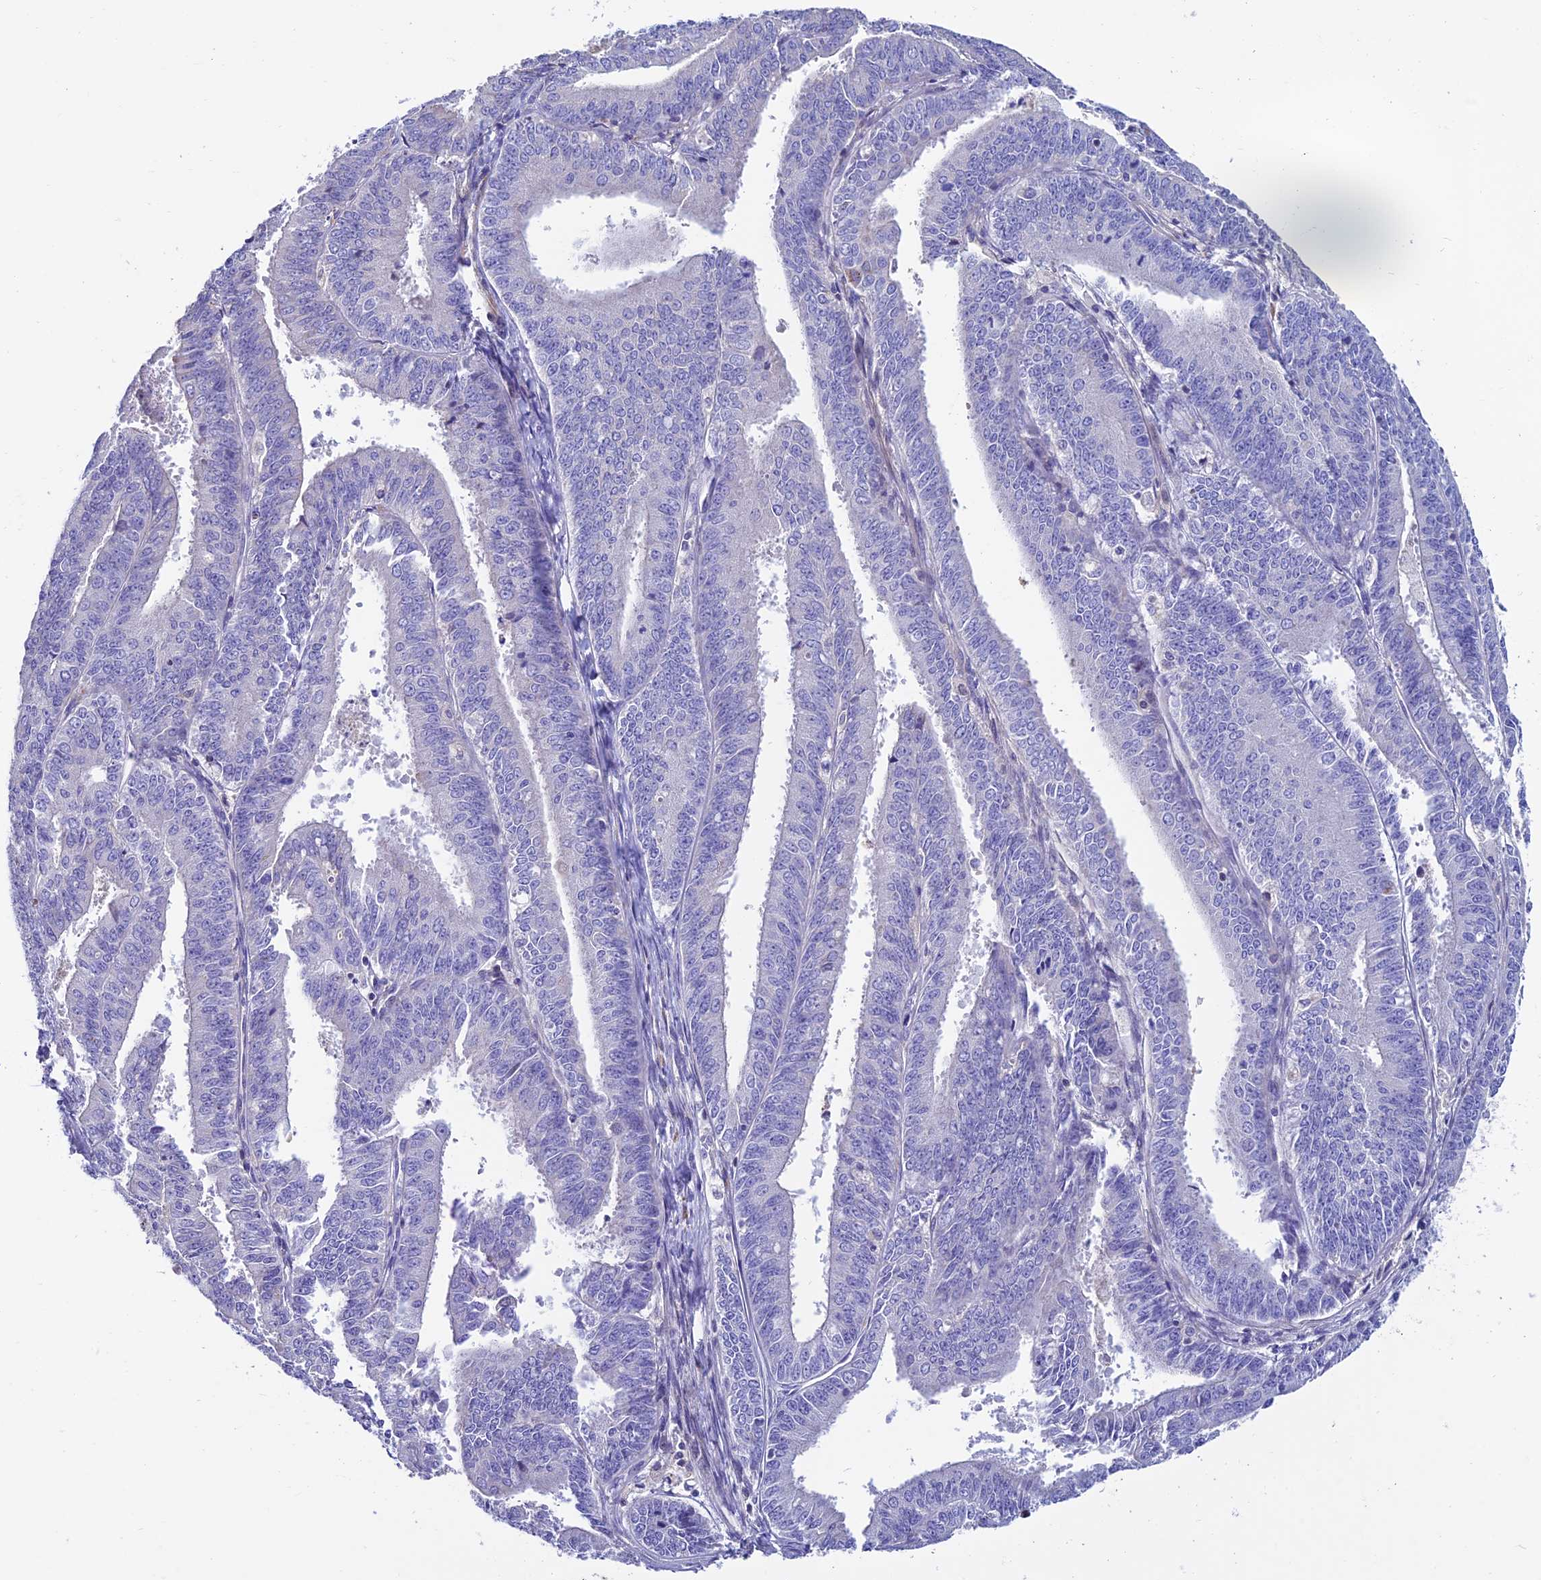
{"staining": {"intensity": "negative", "quantity": "none", "location": "none"}, "tissue": "endometrial cancer", "cell_type": "Tumor cells", "image_type": "cancer", "snomed": [{"axis": "morphology", "description": "Adenocarcinoma, NOS"}, {"axis": "topography", "description": "Endometrium"}], "caption": "Immunohistochemistry of endometrial cancer exhibits no staining in tumor cells.", "gene": "FAM178B", "patient": {"sex": "female", "age": 73}}